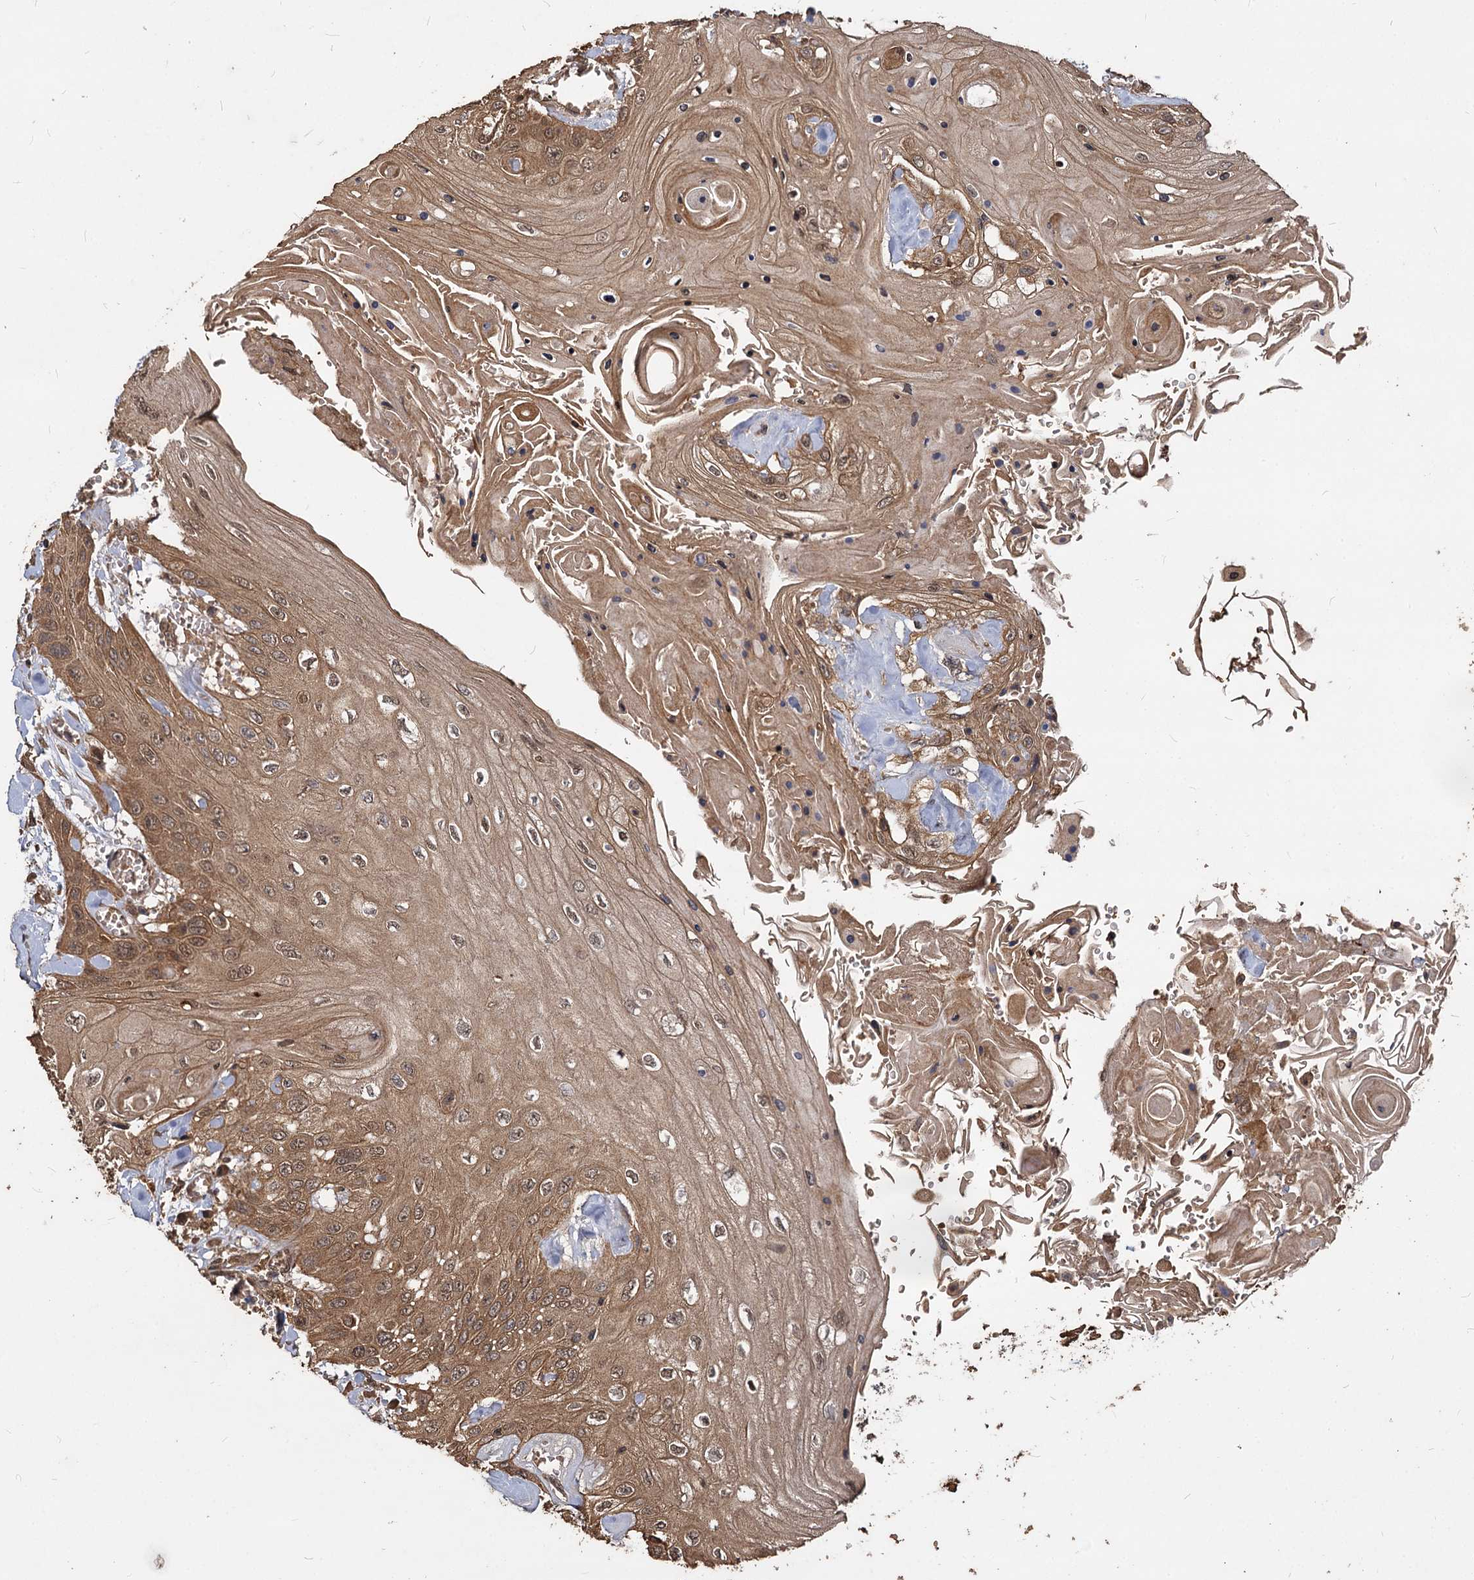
{"staining": {"intensity": "moderate", "quantity": ">75%", "location": "cytoplasmic/membranous,nuclear"}, "tissue": "head and neck cancer", "cell_type": "Tumor cells", "image_type": "cancer", "snomed": [{"axis": "morphology", "description": "Squamous cell carcinoma, NOS"}, {"axis": "topography", "description": "Head-Neck"}], "caption": "Brown immunohistochemical staining in head and neck cancer (squamous cell carcinoma) exhibits moderate cytoplasmic/membranous and nuclear positivity in about >75% of tumor cells. The staining is performed using DAB brown chromogen to label protein expression. The nuclei are counter-stained blue using hematoxylin.", "gene": "VPS51", "patient": {"sex": "female", "age": 43}}